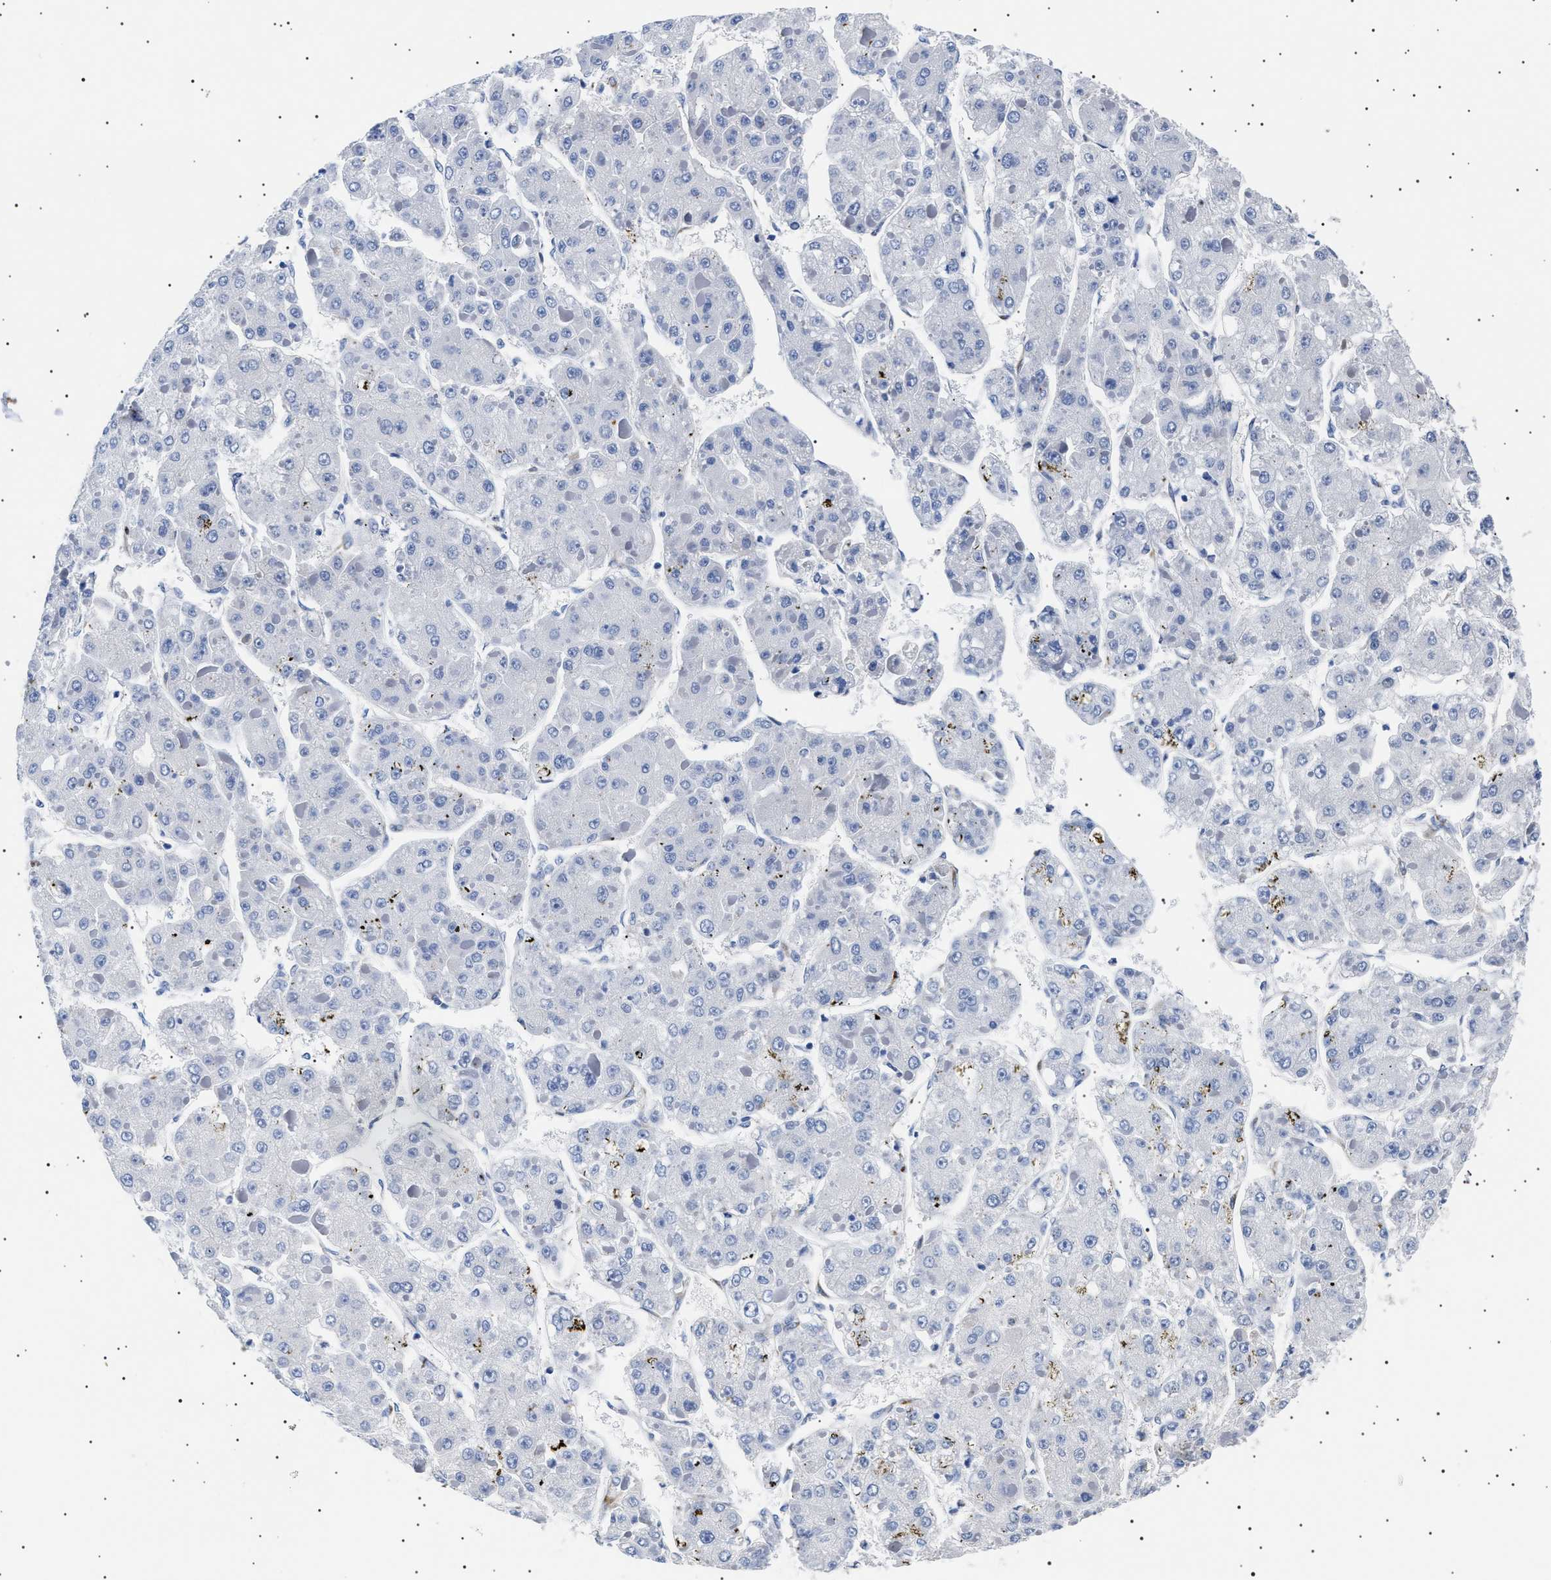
{"staining": {"intensity": "negative", "quantity": "none", "location": "none"}, "tissue": "liver cancer", "cell_type": "Tumor cells", "image_type": "cancer", "snomed": [{"axis": "morphology", "description": "Carcinoma, Hepatocellular, NOS"}, {"axis": "topography", "description": "Liver"}], "caption": "An immunohistochemistry (IHC) micrograph of hepatocellular carcinoma (liver) is shown. There is no staining in tumor cells of hepatocellular carcinoma (liver).", "gene": "HEMGN", "patient": {"sex": "female", "age": 73}}